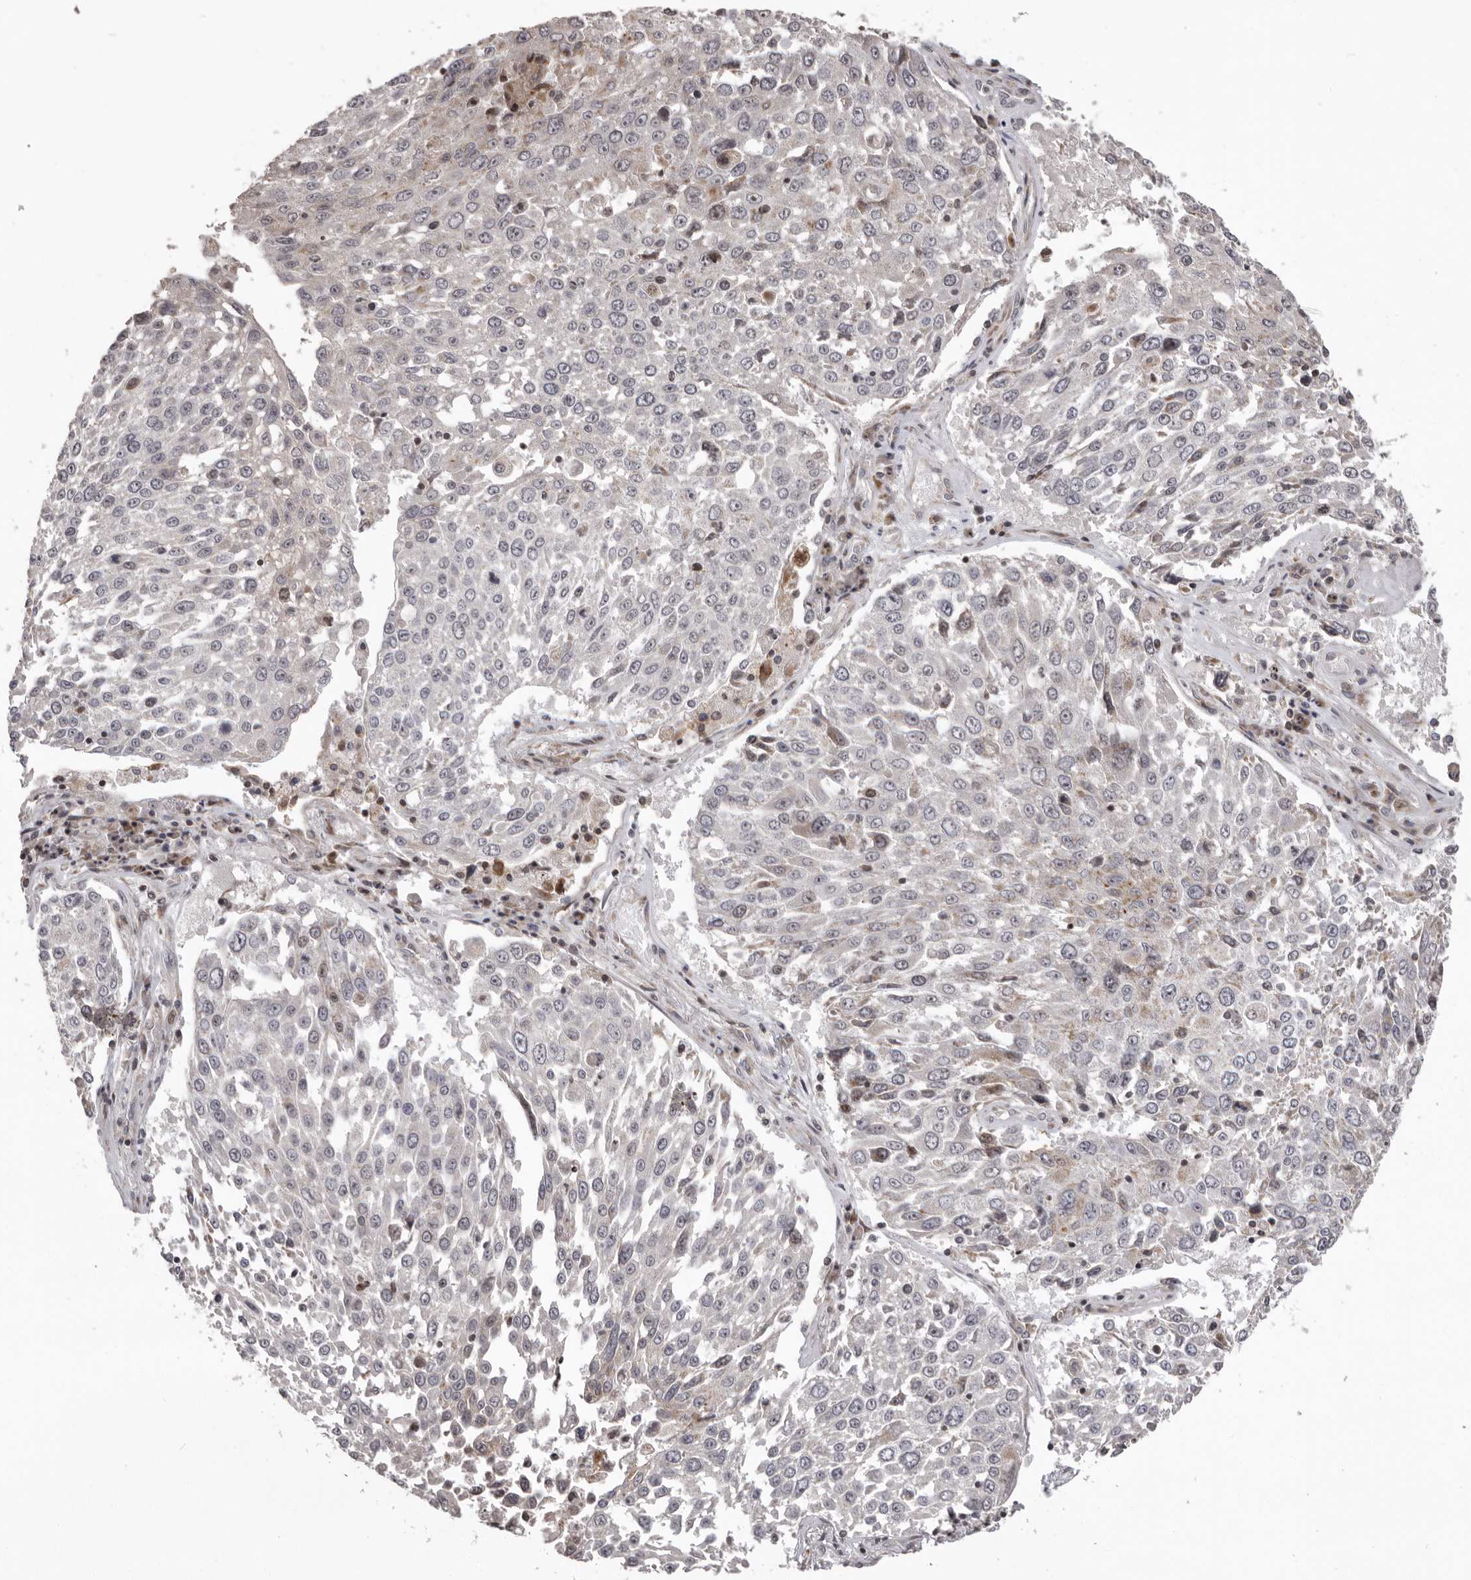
{"staining": {"intensity": "weak", "quantity": "<25%", "location": "nuclear"}, "tissue": "lung cancer", "cell_type": "Tumor cells", "image_type": "cancer", "snomed": [{"axis": "morphology", "description": "Squamous cell carcinoma, NOS"}, {"axis": "topography", "description": "Lung"}], "caption": "The image reveals no staining of tumor cells in lung cancer (squamous cell carcinoma).", "gene": "AZIN1", "patient": {"sex": "male", "age": 65}}